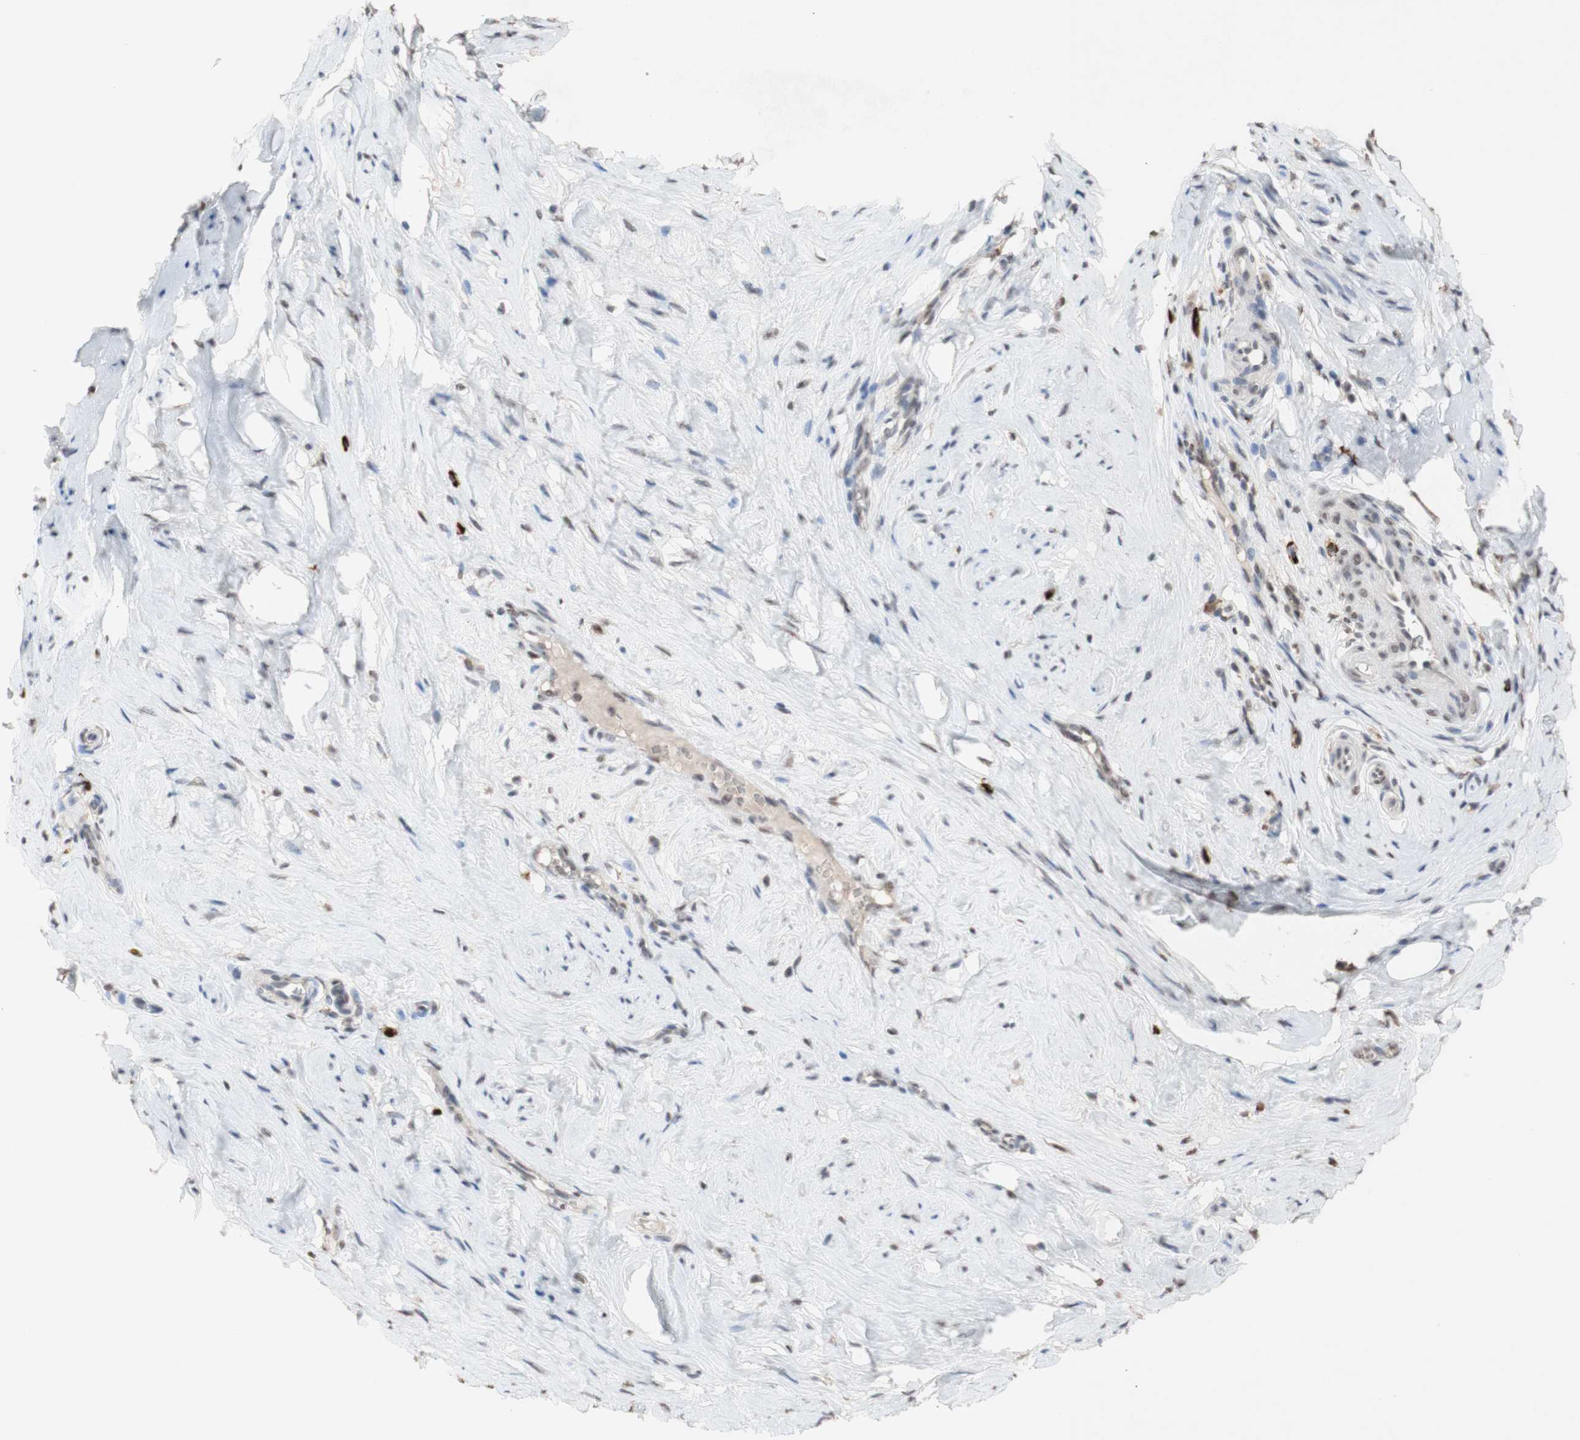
{"staining": {"intensity": "weak", "quantity": ">75%", "location": "nuclear"}, "tissue": "cervical cancer", "cell_type": "Tumor cells", "image_type": "cancer", "snomed": [{"axis": "morphology", "description": "Squamous cell carcinoma, NOS"}, {"axis": "topography", "description": "Cervix"}], "caption": "Human cervical squamous cell carcinoma stained with a protein marker exhibits weak staining in tumor cells.", "gene": "SFPQ", "patient": {"sex": "female", "age": 51}}